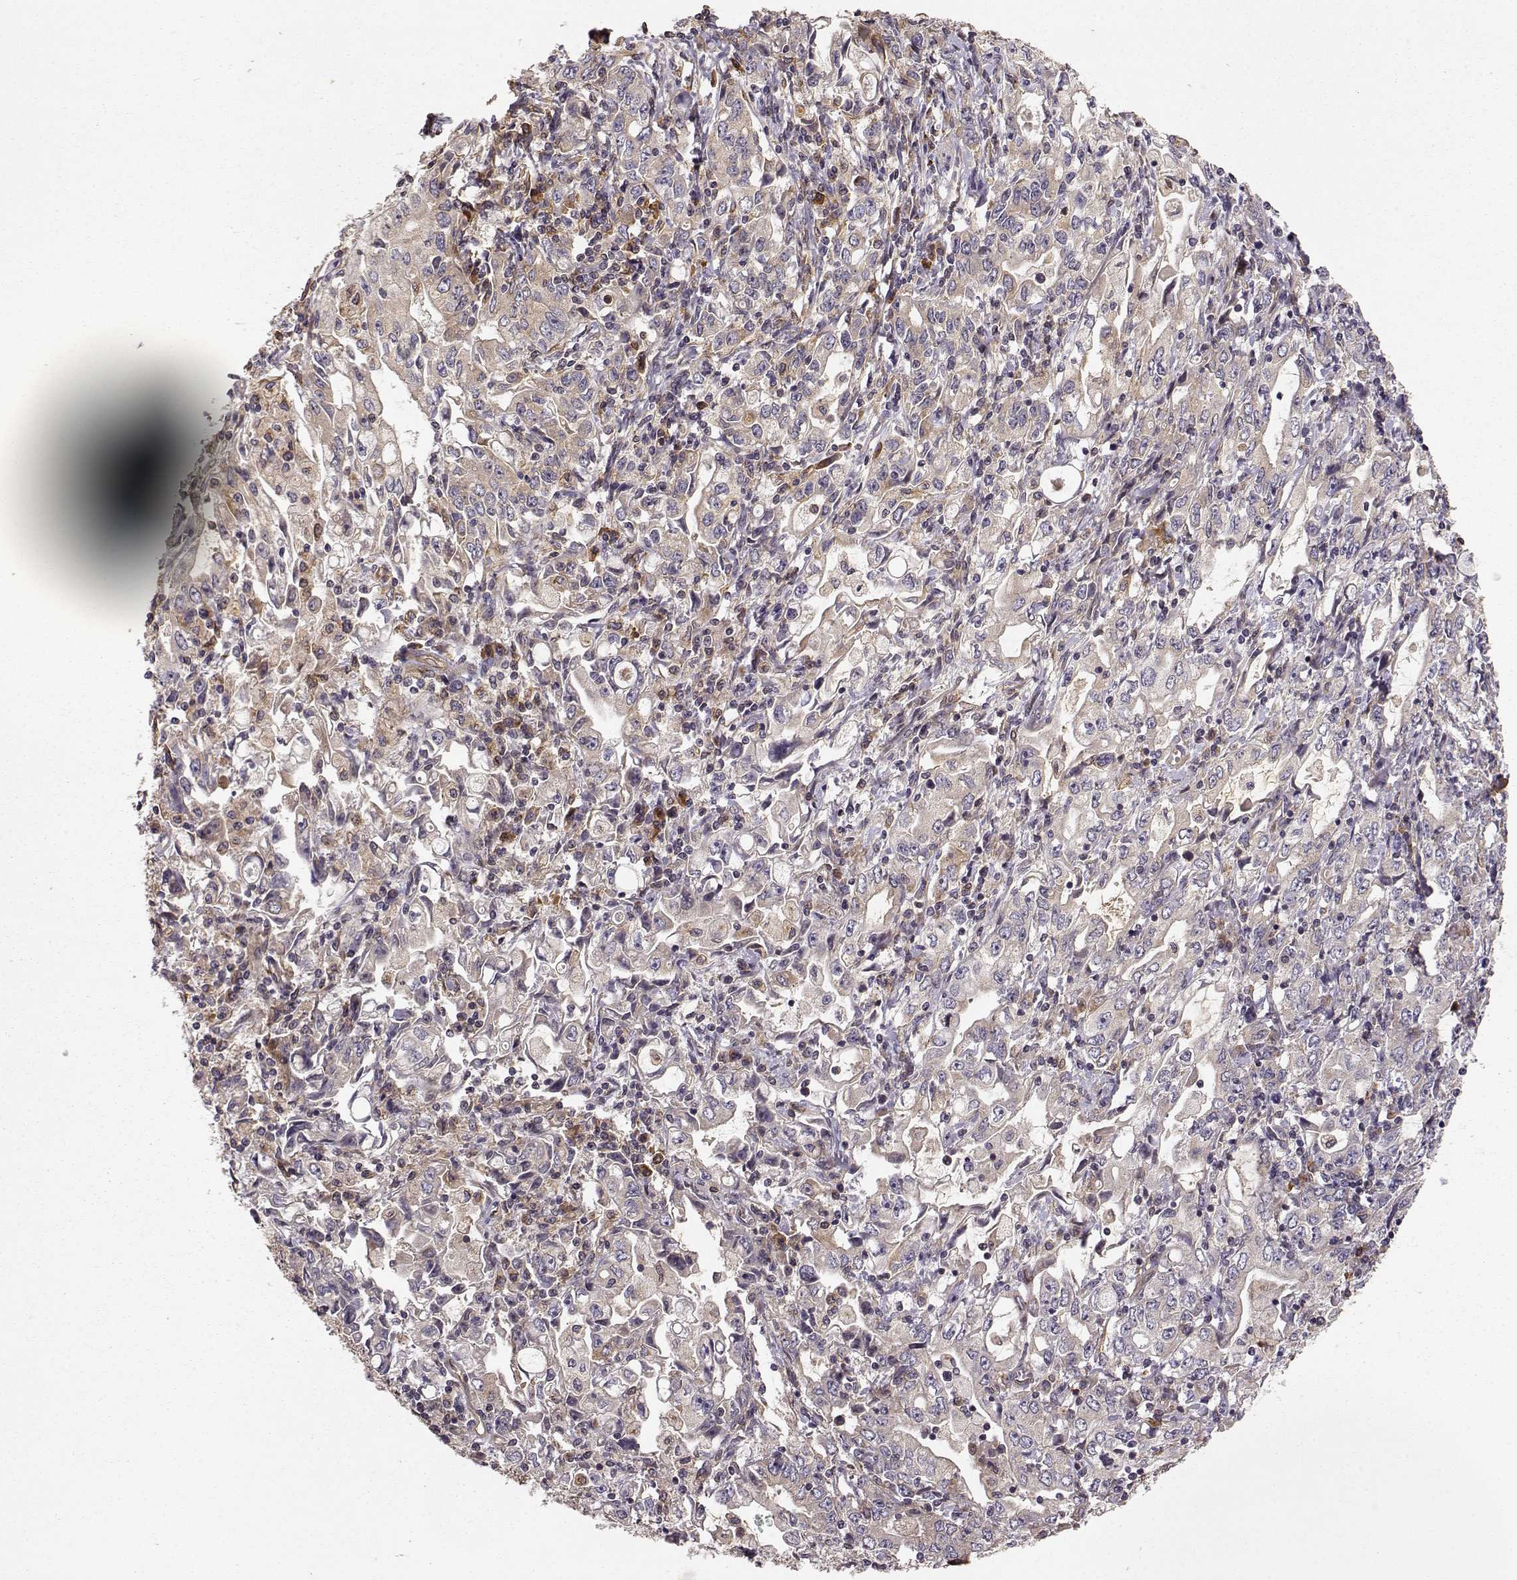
{"staining": {"intensity": "weak", "quantity": ">75%", "location": "cytoplasmic/membranous"}, "tissue": "stomach cancer", "cell_type": "Tumor cells", "image_type": "cancer", "snomed": [{"axis": "morphology", "description": "Adenocarcinoma, NOS"}, {"axis": "topography", "description": "Stomach, lower"}], "caption": "A micrograph of human adenocarcinoma (stomach) stained for a protein exhibits weak cytoplasmic/membranous brown staining in tumor cells. The staining is performed using DAB (3,3'-diaminobenzidine) brown chromogen to label protein expression. The nuclei are counter-stained blue using hematoxylin.", "gene": "ARHGEF2", "patient": {"sex": "female", "age": 72}}